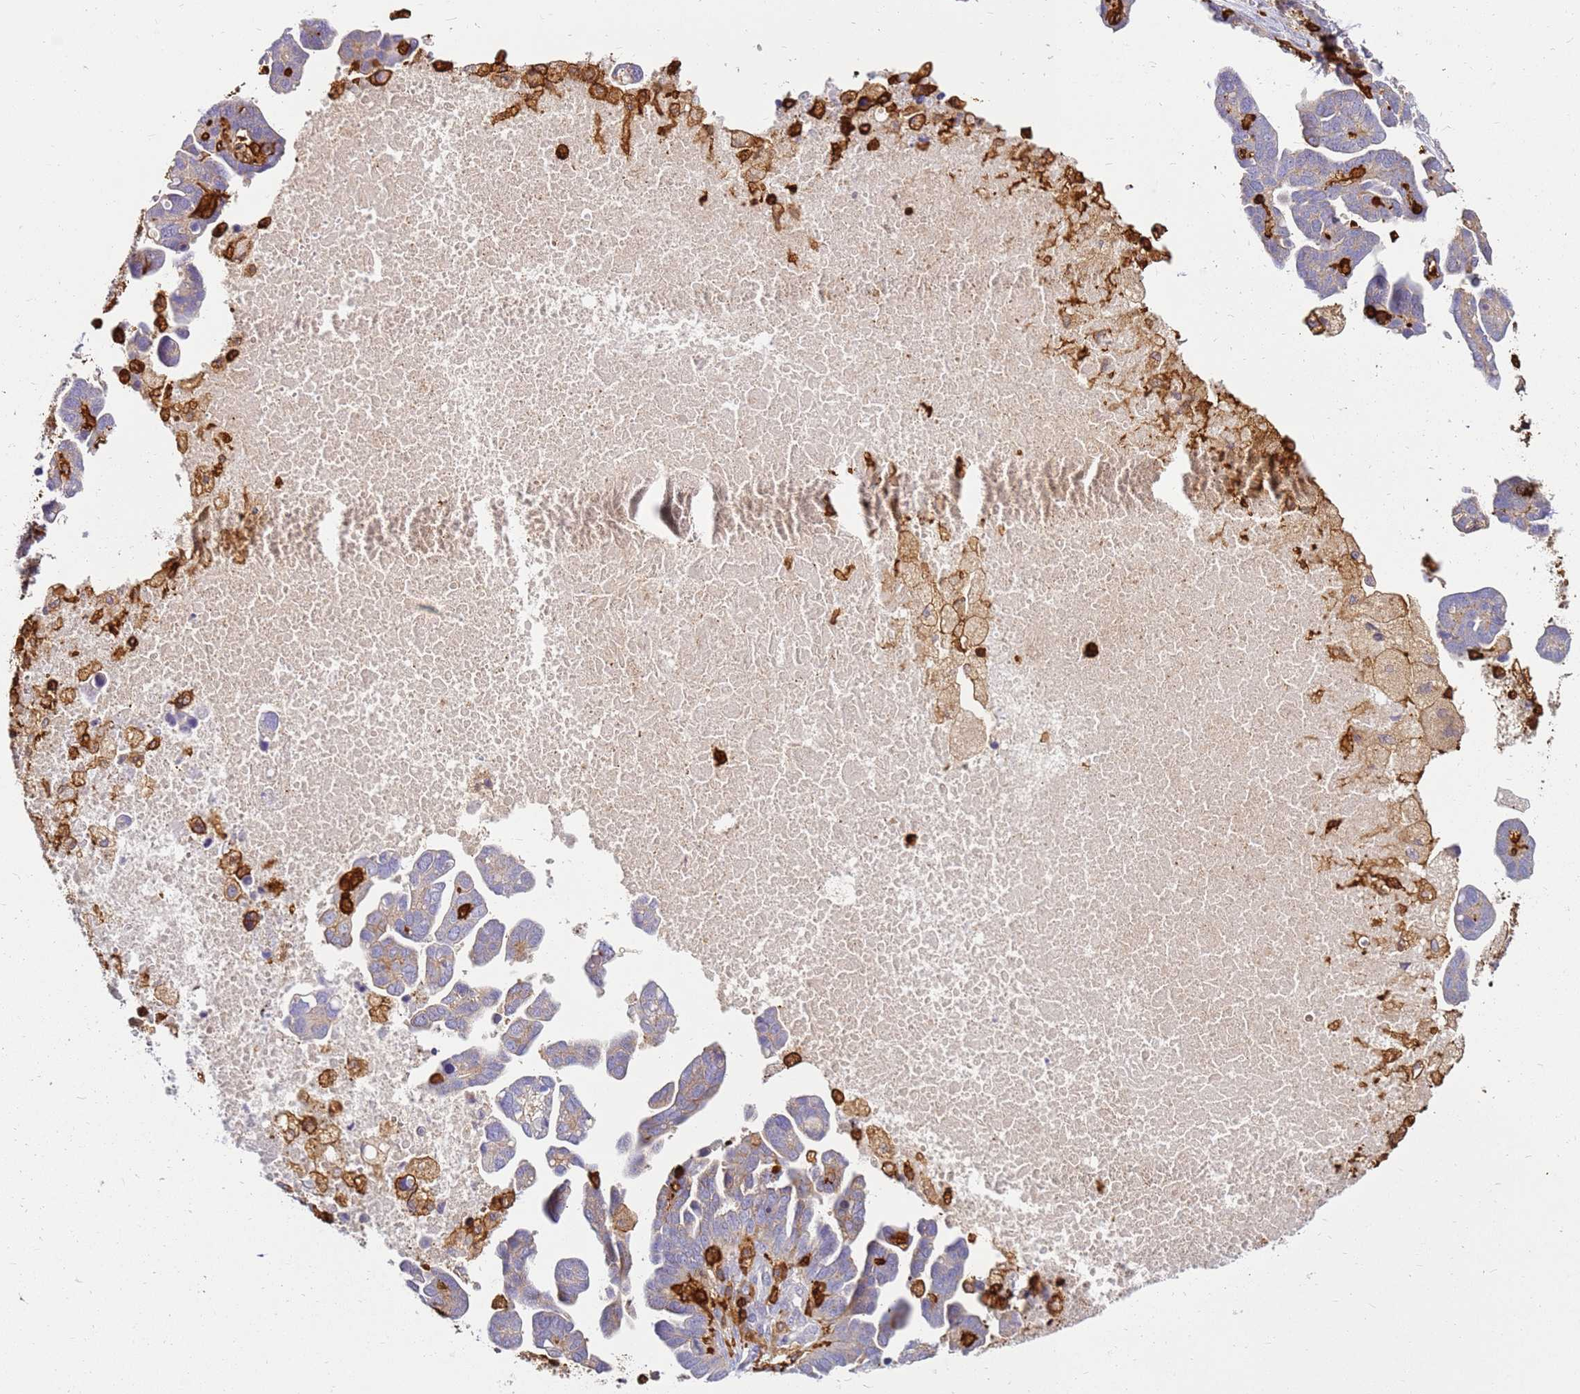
{"staining": {"intensity": "negative", "quantity": "none", "location": "none"}, "tissue": "ovarian cancer", "cell_type": "Tumor cells", "image_type": "cancer", "snomed": [{"axis": "morphology", "description": "Cystadenocarcinoma, serous, NOS"}, {"axis": "topography", "description": "Ovary"}], "caption": "Immunohistochemical staining of human ovarian cancer shows no significant positivity in tumor cells.", "gene": "CORO1A", "patient": {"sex": "female", "age": 54}}